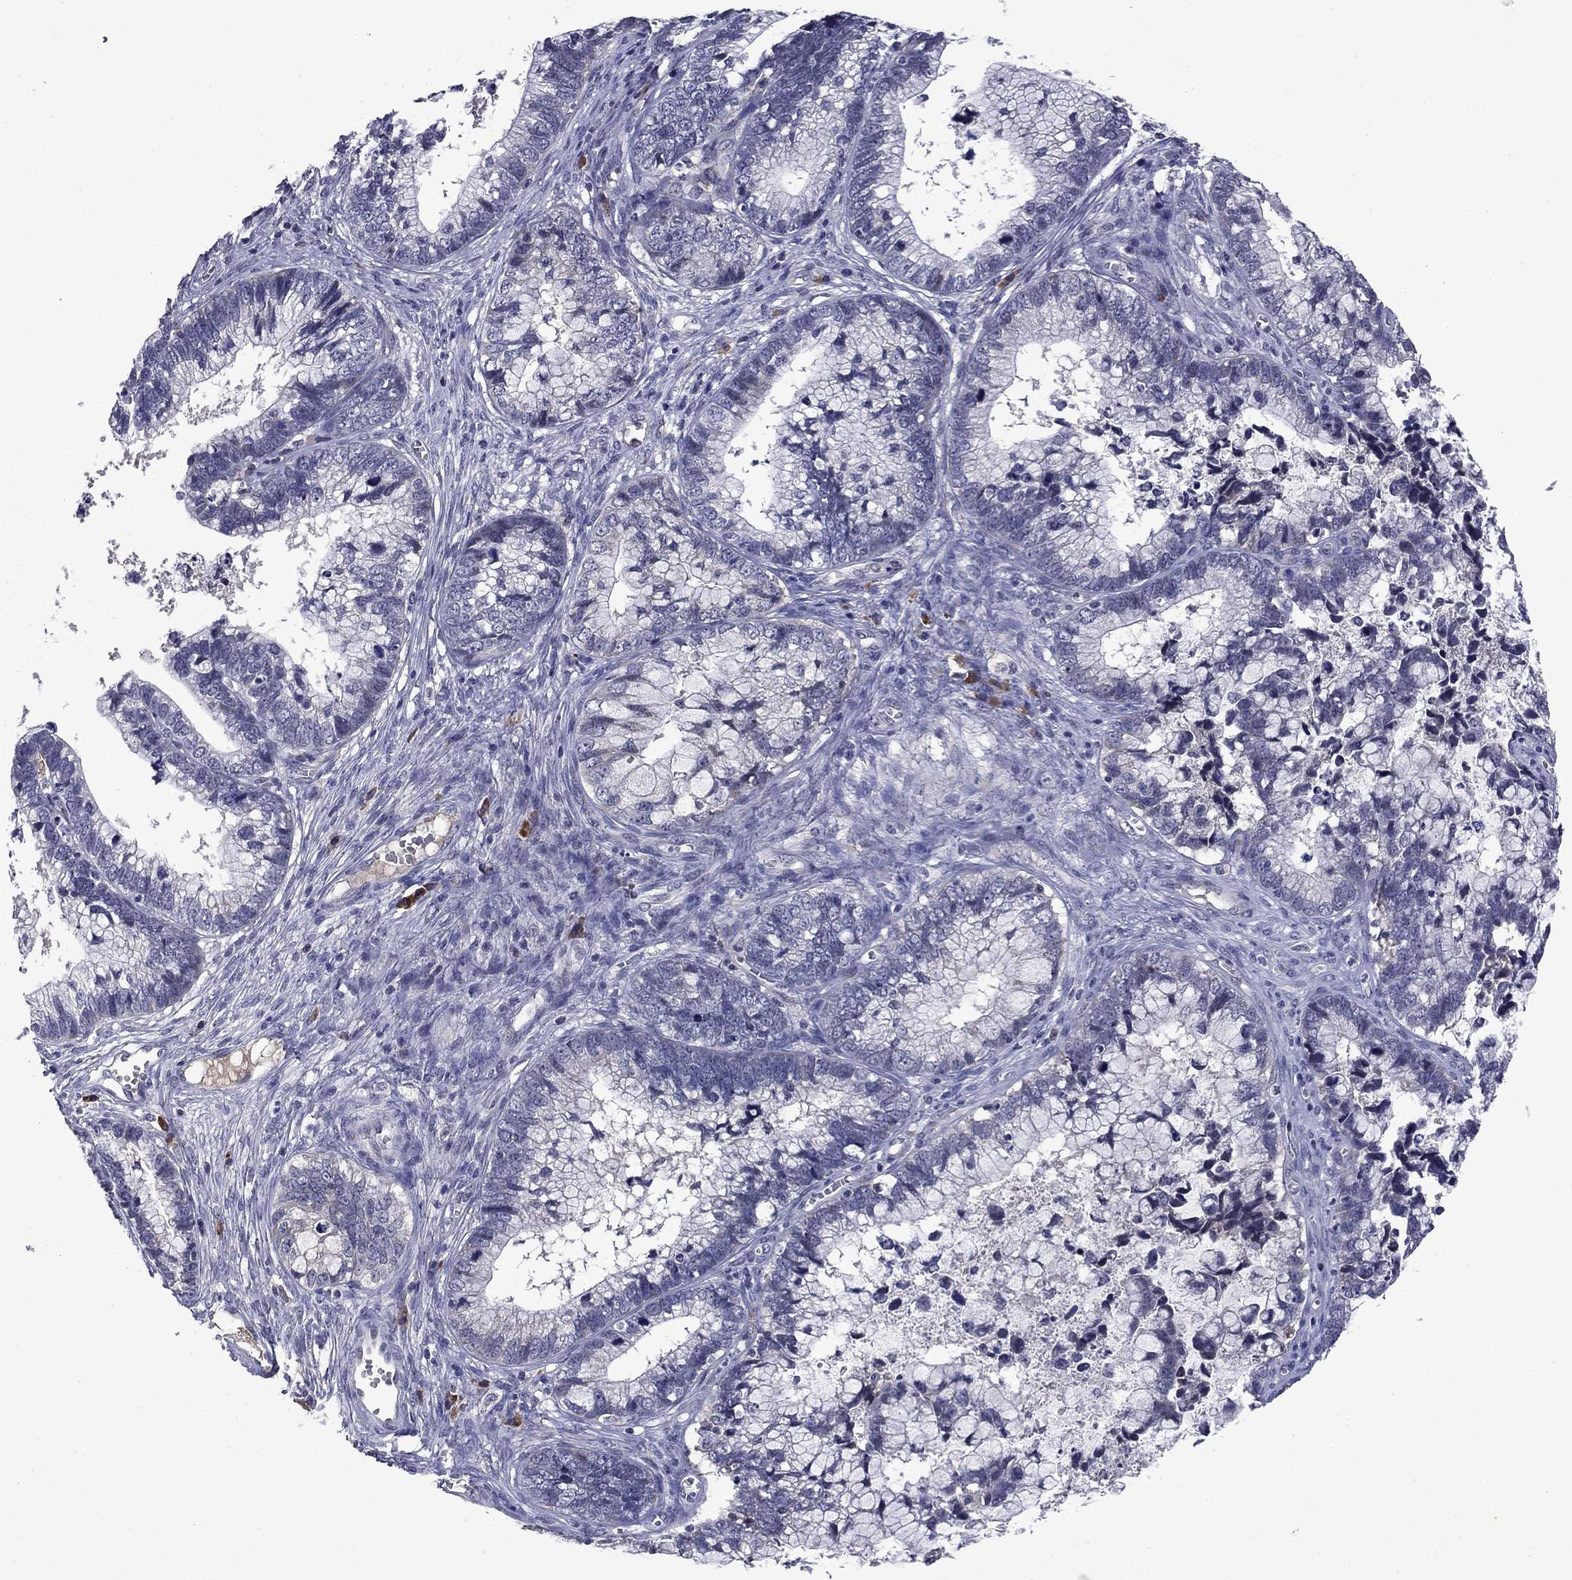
{"staining": {"intensity": "negative", "quantity": "none", "location": "none"}, "tissue": "cervical cancer", "cell_type": "Tumor cells", "image_type": "cancer", "snomed": [{"axis": "morphology", "description": "Adenocarcinoma, NOS"}, {"axis": "topography", "description": "Cervix"}], "caption": "The micrograph displays no staining of tumor cells in cervical cancer (adenocarcinoma).", "gene": "ECM1", "patient": {"sex": "female", "age": 44}}